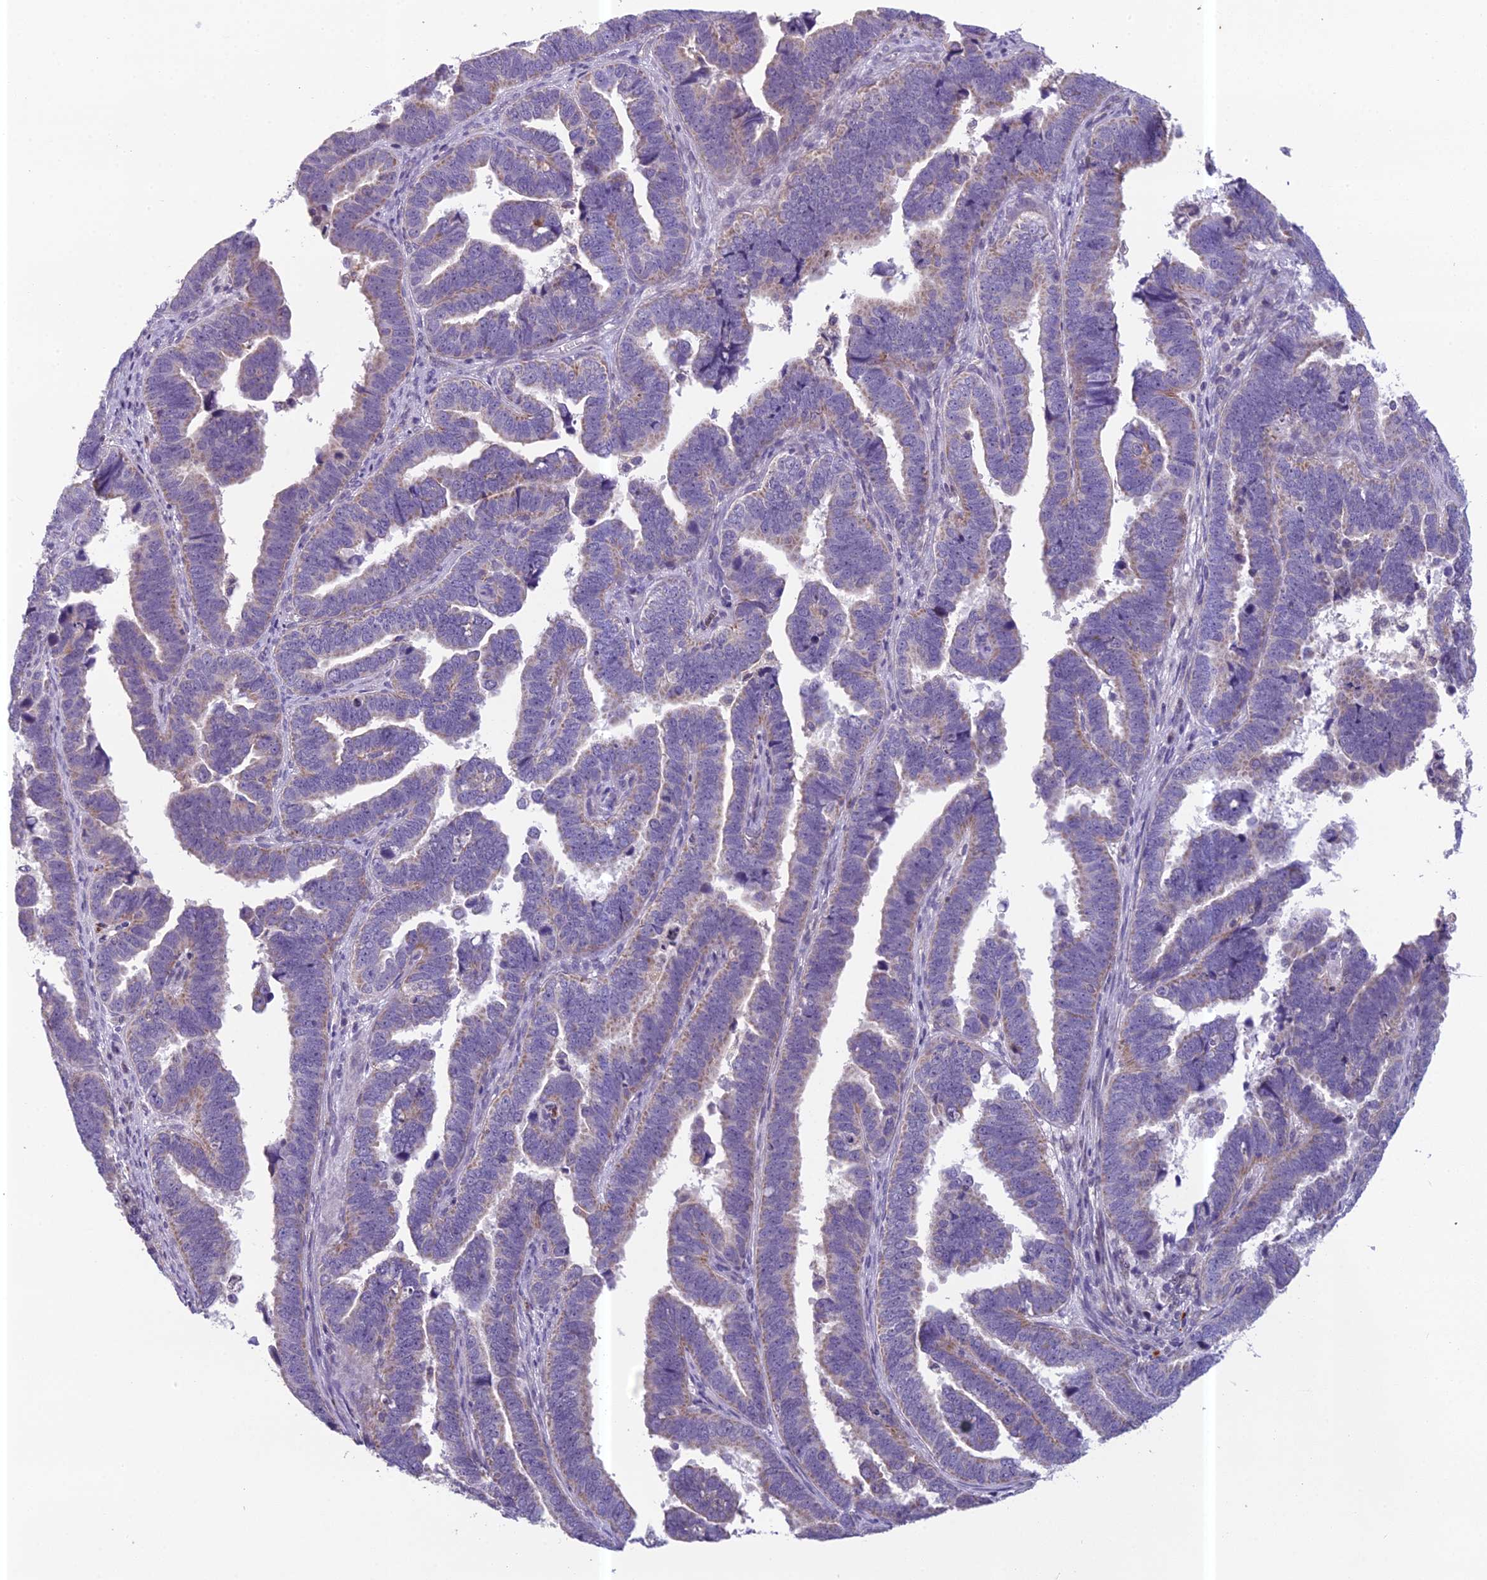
{"staining": {"intensity": "weak", "quantity": "25%-75%", "location": "cytoplasmic/membranous"}, "tissue": "endometrial cancer", "cell_type": "Tumor cells", "image_type": "cancer", "snomed": [{"axis": "morphology", "description": "Adenocarcinoma, NOS"}, {"axis": "topography", "description": "Endometrium"}], "caption": "Protein staining of endometrial cancer tissue shows weak cytoplasmic/membranous expression in about 25%-75% of tumor cells.", "gene": "ENSG00000188897", "patient": {"sex": "female", "age": 75}}